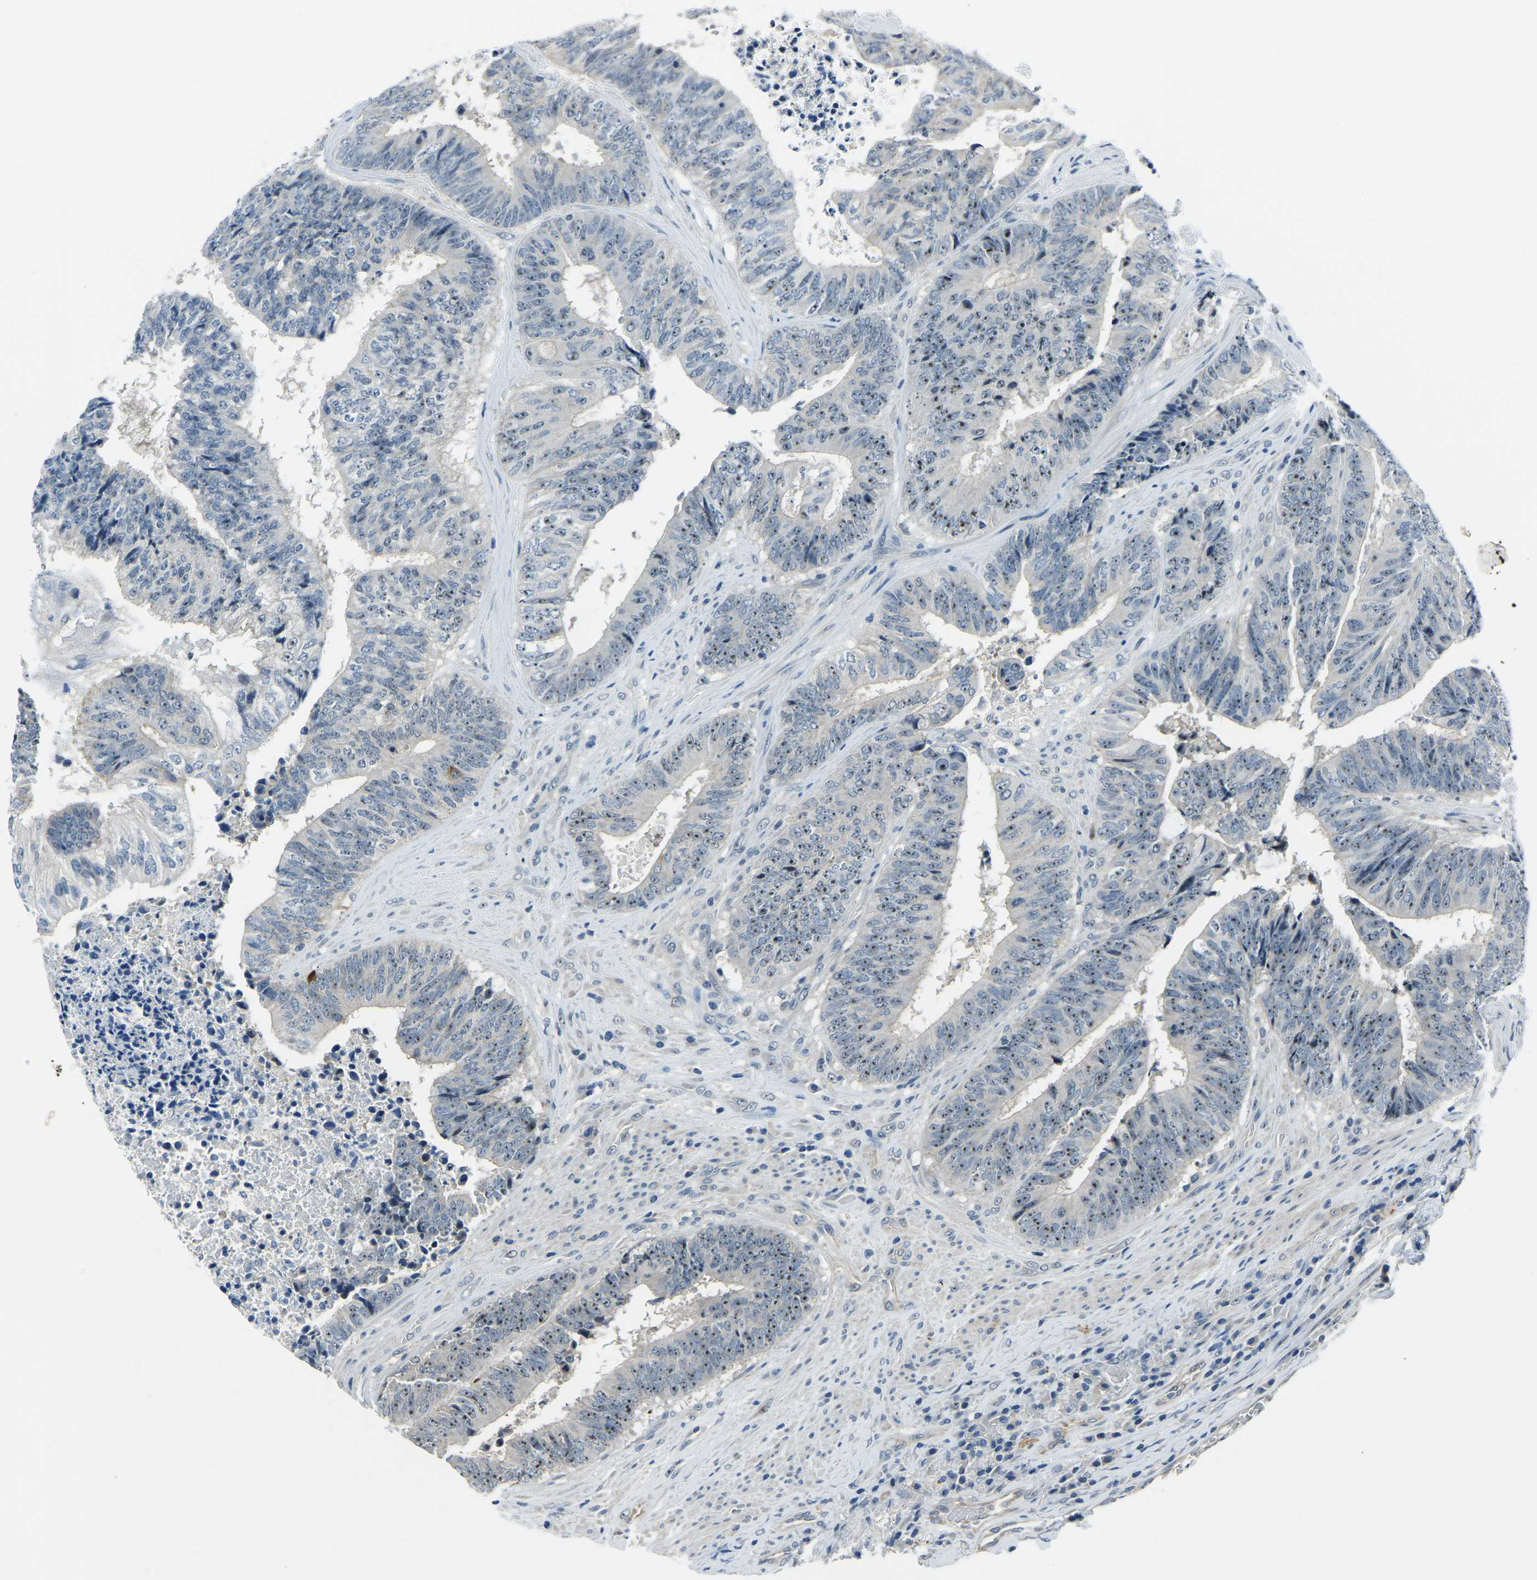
{"staining": {"intensity": "moderate", "quantity": ">75%", "location": "nuclear"}, "tissue": "colorectal cancer", "cell_type": "Tumor cells", "image_type": "cancer", "snomed": [{"axis": "morphology", "description": "Adenocarcinoma, NOS"}, {"axis": "topography", "description": "Rectum"}], "caption": "Human colorectal cancer (adenocarcinoma) stained with a protein marker displays moderate staining in tumor cells.", "gene": "RRP1", "patient": {"sex": "male", "age": 72}}